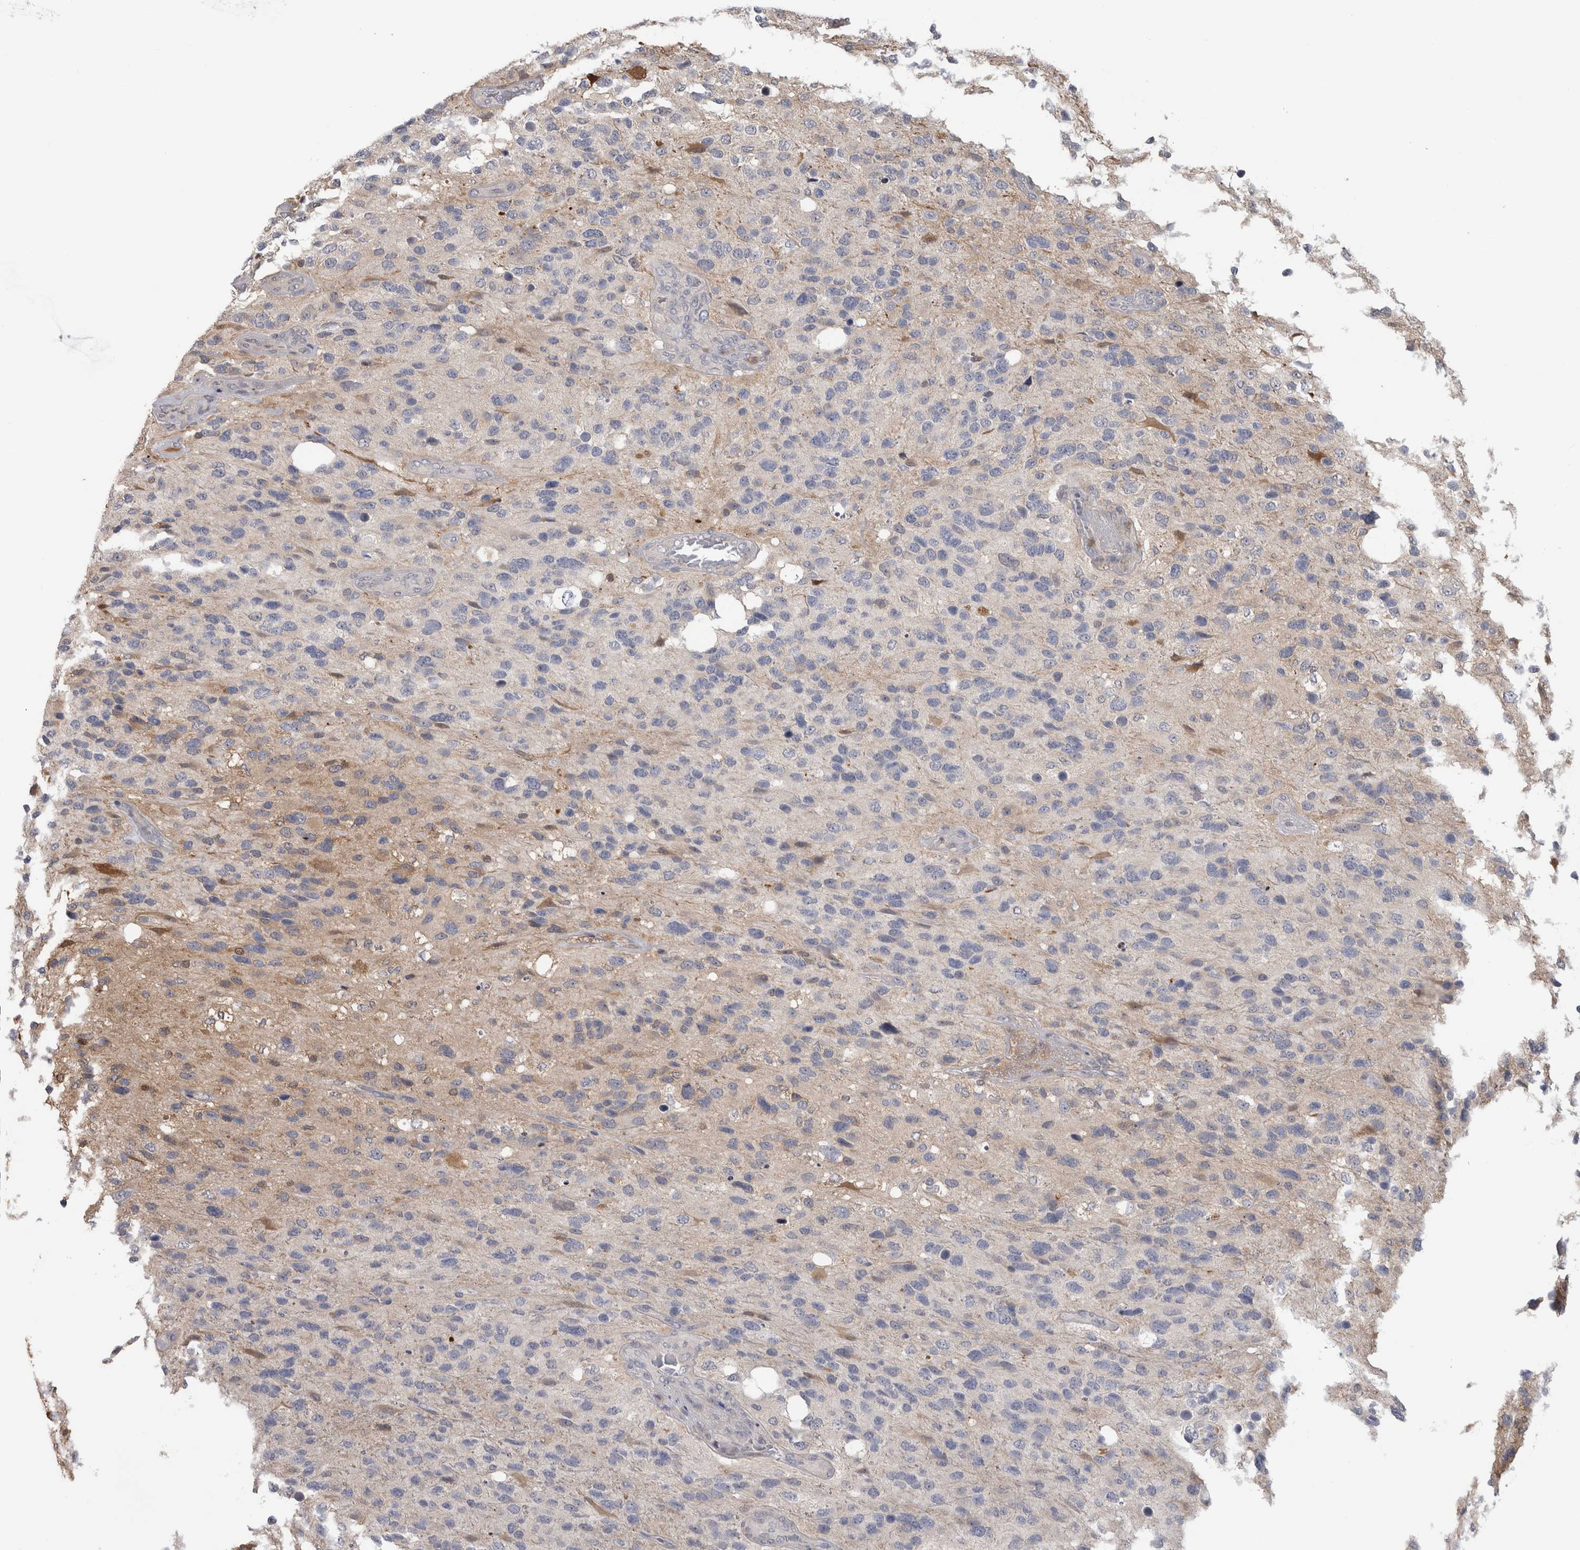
{"staining": {"intensity": "weak", "quantity": "<25%", "location": "cytoplasmic/membranous"}, "tissue": "glioma", "cell_type": "Tumor cells", "image_type": "cancer", "snomed": [{"axis": "morphology", "description": "Glioma, malignant, High grade"}, {"axis": "topography", "description": "Brain"}], "caption": "High power microscopy micrograph of an immunohistochemistry (IHC) photomicrograph of glioma, revealing no significant positivity in tumor cells.", "gene": "USH1G", "patient": {"sex": "female", "age": 58}}